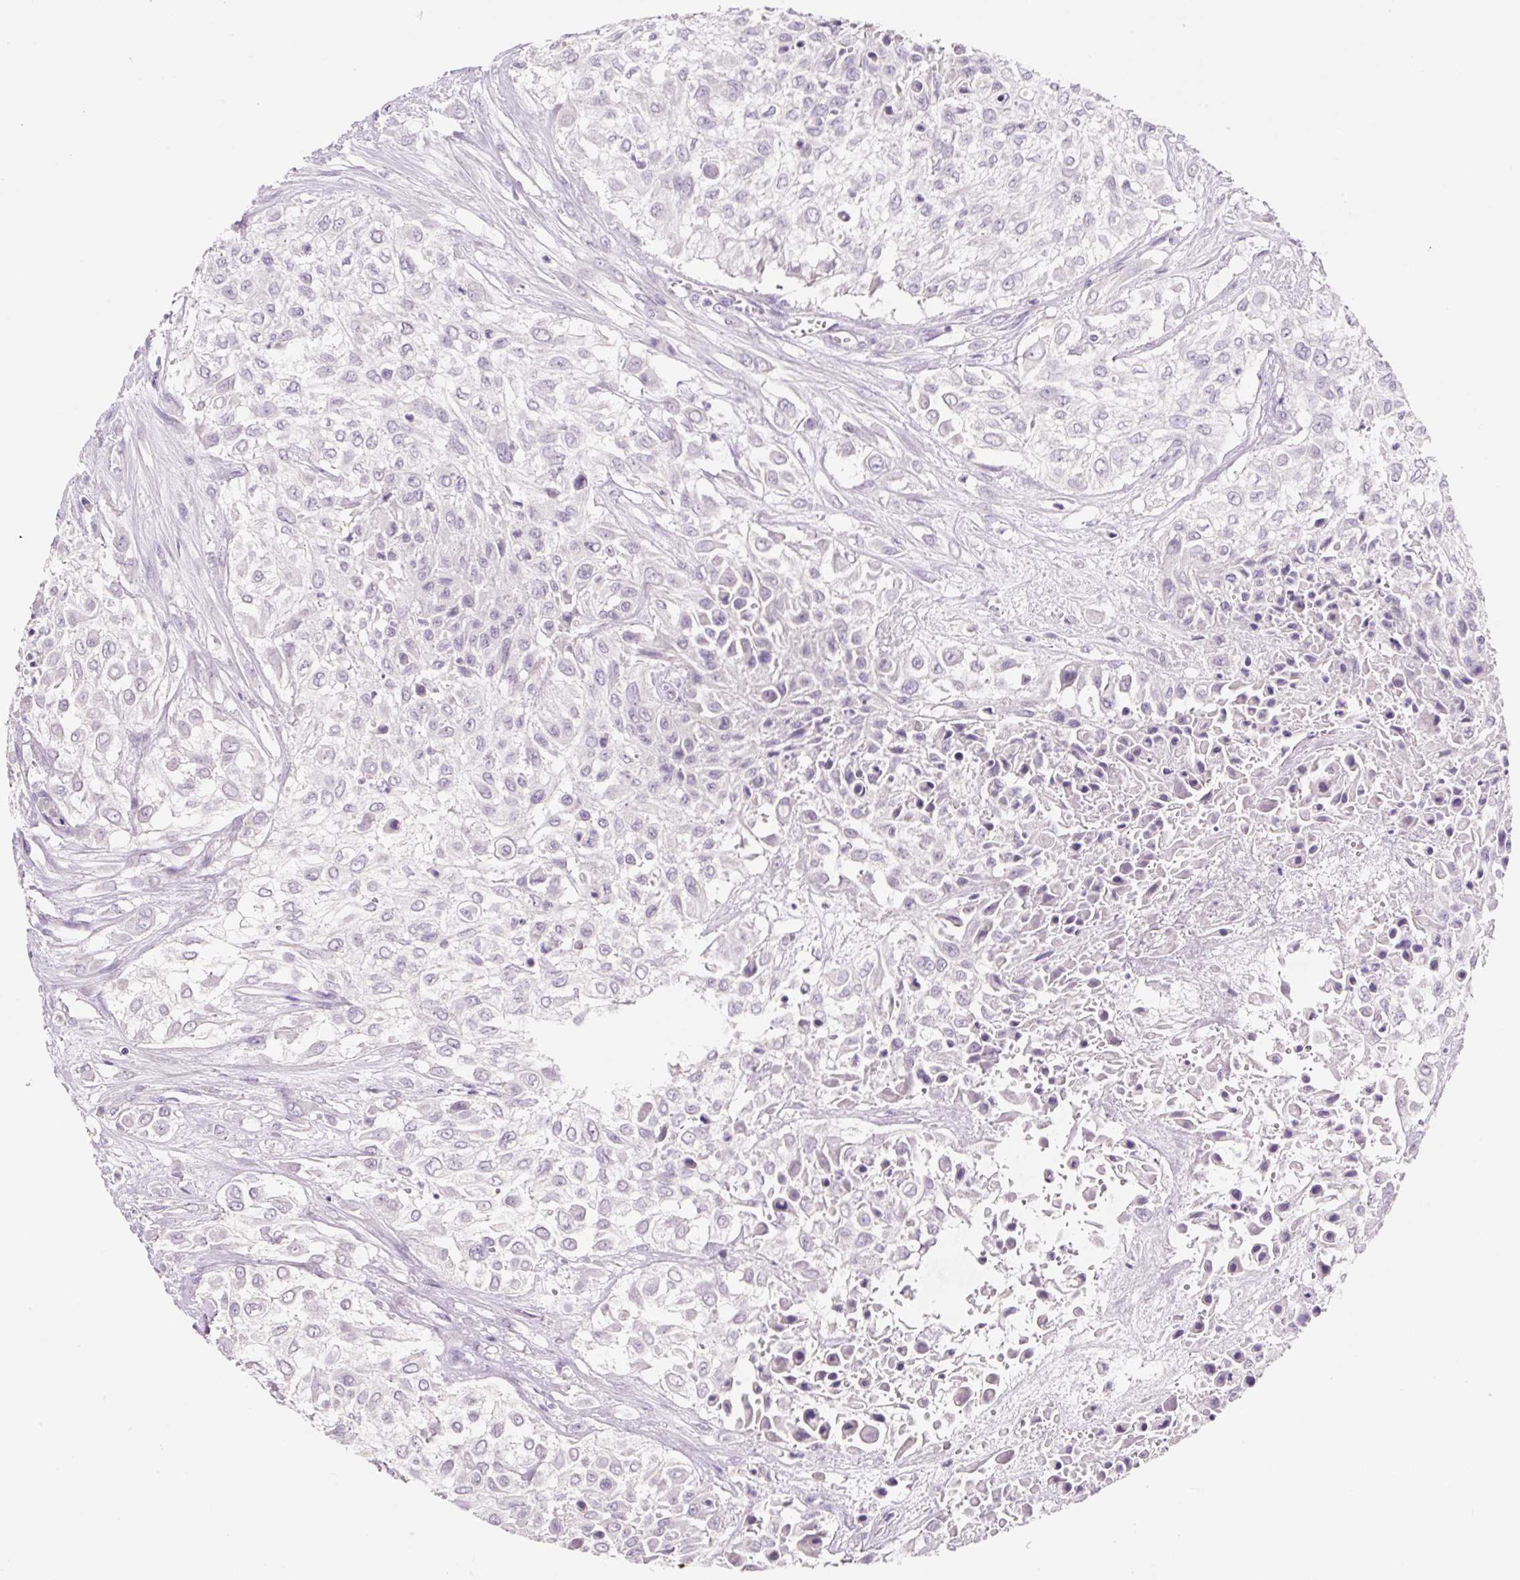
{"staining": {"intensity": "negative", "quantity": "none", "location": "none"}, "tissue": "urothelial cancer", "cell_type": "Tumor cells", "image_type": "cancer", "snomed": [{"axis": "morphology", "description": "Urothelial carcinoma, High grade"}, {"axis": "topography", "description": "Urinary bladder"}], "caption": "A photomicrograph of human urothelial carcinoma (high-grade) is negative for staining in tumor cells.", "gene": "SYP", "patient": {"sex": "male", "age": 57}}